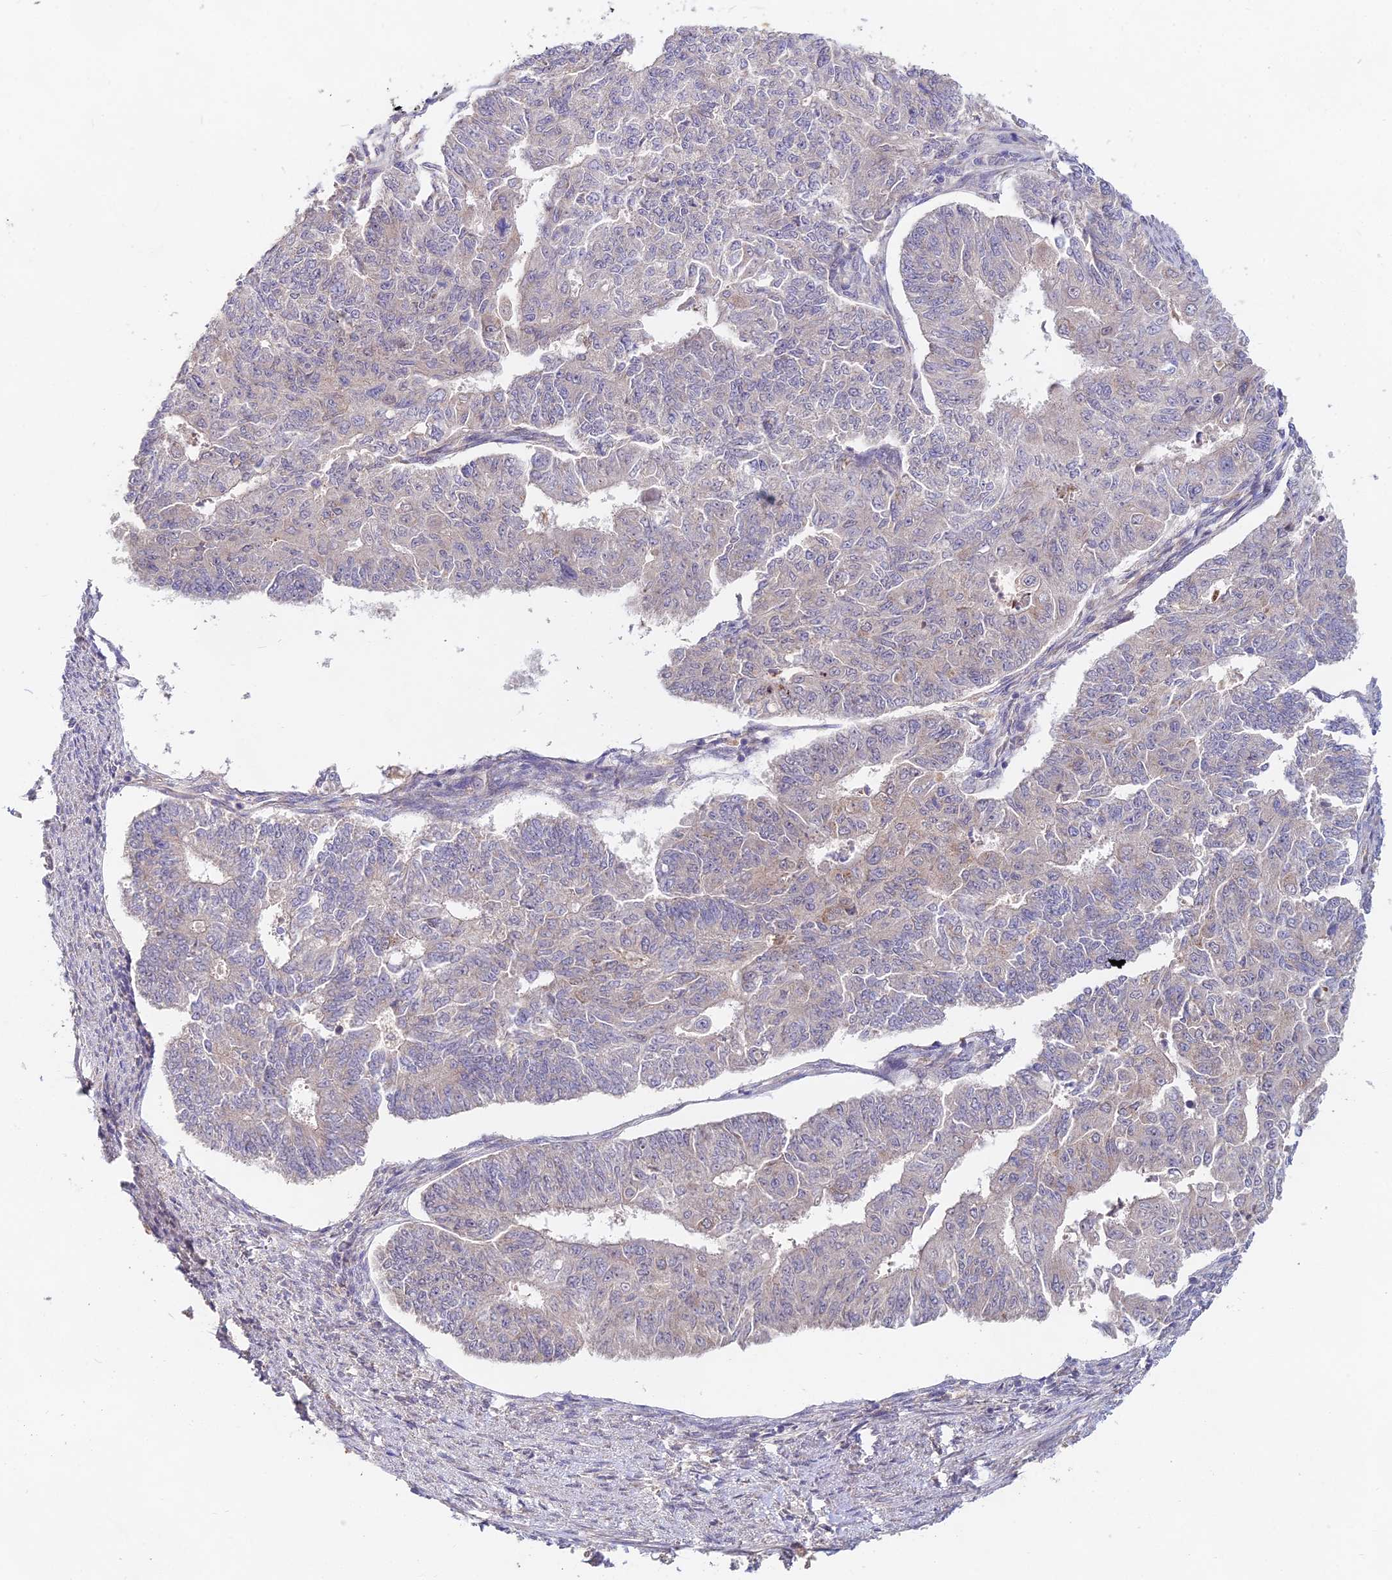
{"staining": {"intensity": "negative", "quantity": "none", "location": "none"}, "tissue": "endometrial cancer", "cell_type": "Tumor cells", "image_type": "cancer", "snomed": [{"axis": "morphology", "description": "Adenocarcinoma, NOS"}, {"axis": "topography", "description": "Endometrium"}], "caption": "Endometrial adenocarcinoma stained for a protein using immunohistochemistry (IHC) shows no expression tumor cells.", "gene": "WDR43", "patient": {"sex": "female", "age": 32}}